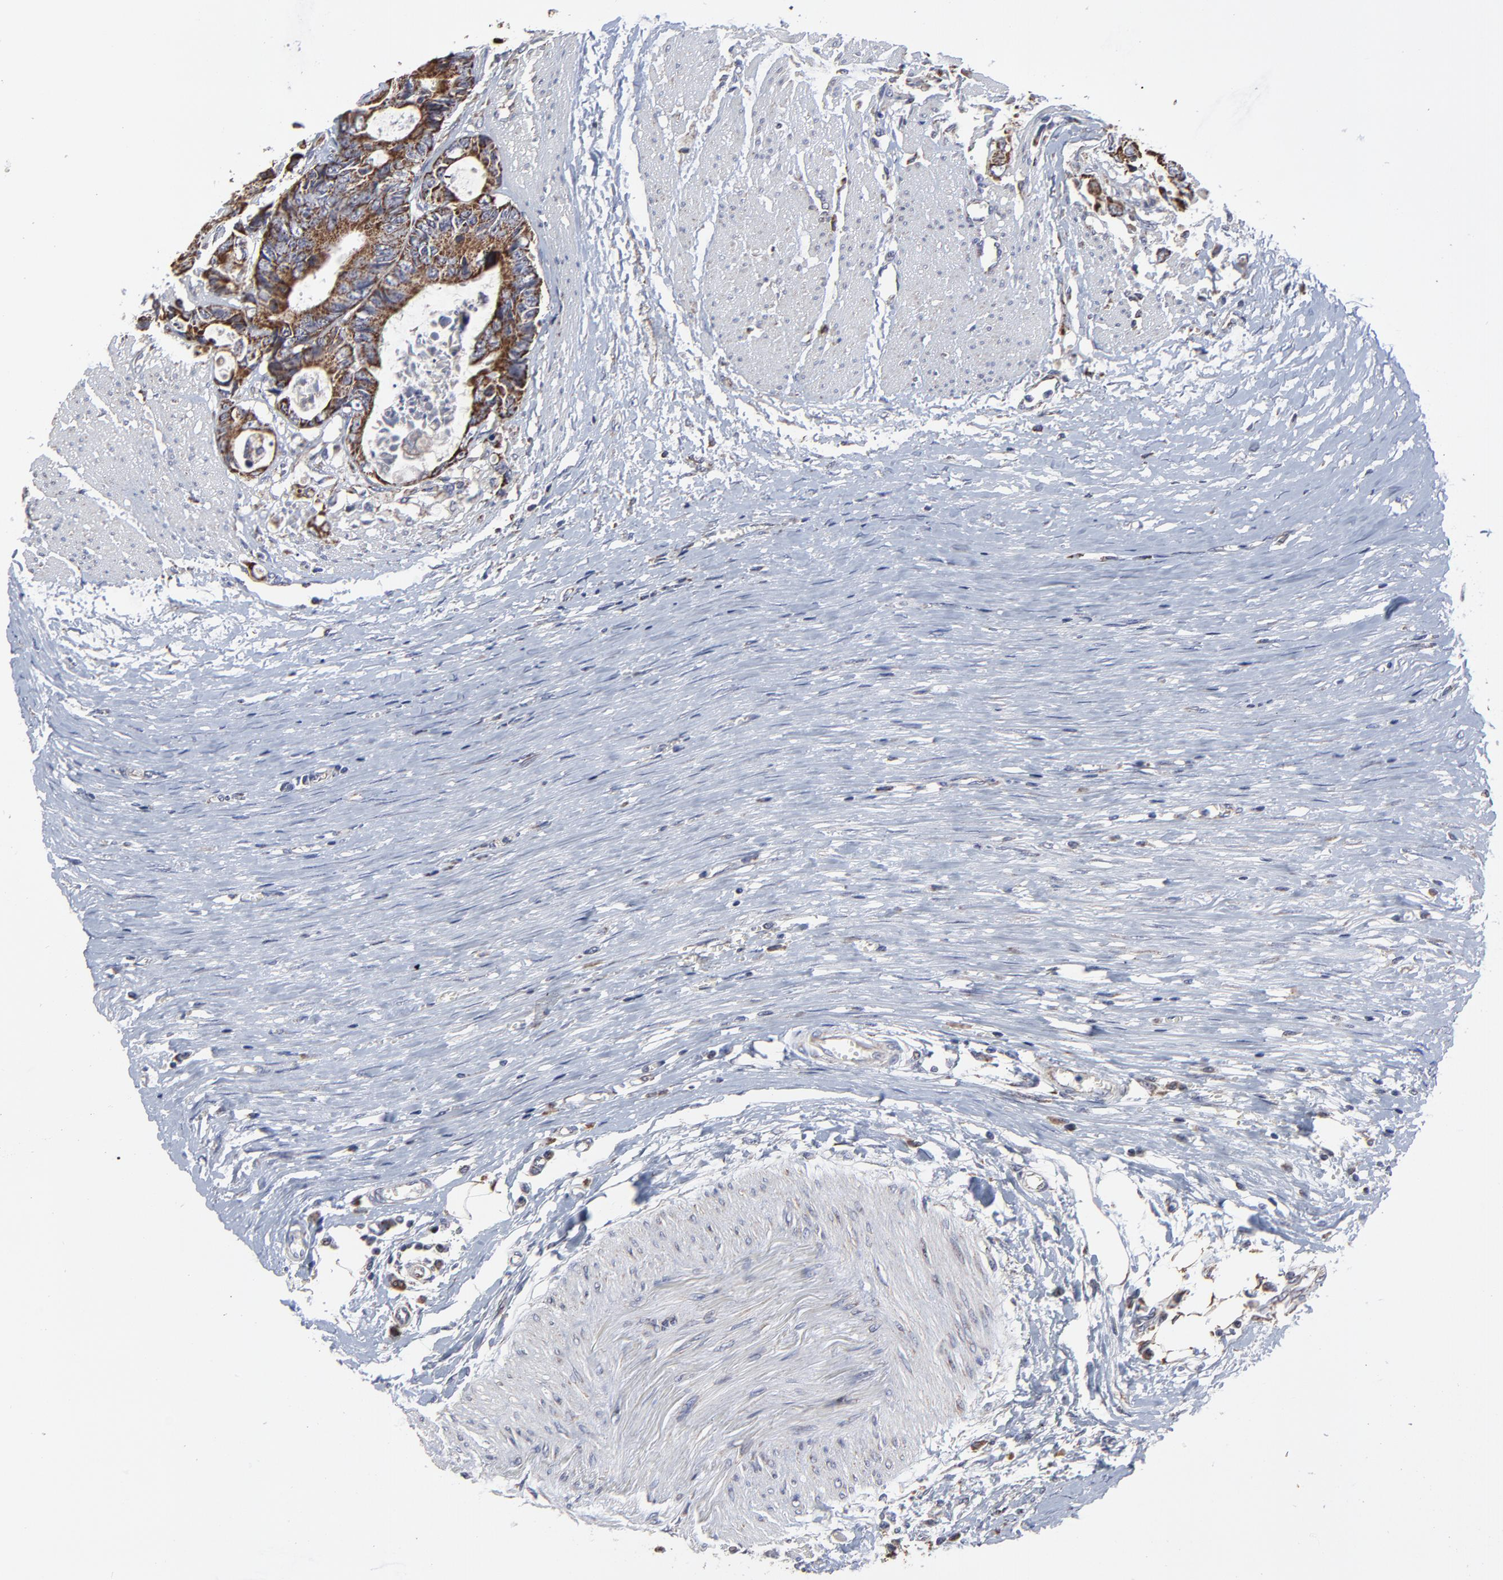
{"staining": {"intensity": "strong", "quantity": ">75%", "location": "cytoplasmic/membranous"}, "tissue": "colorectal cancer", "cell_type": "Tumor cells", "image_type": "cancer", "snomed": [{"axis": "morphology", "description": "Adenocarcinoma, NOS"}, {"axis": "topography", "description": "Rectum"}], "caption": "Immunohistochemical staining of colorectal adenocarcinoma reveals high levels of strong cytoplasmic/membranous positivity in about >75% of tumor cells.", "gene": "ZNF550", "patient": {"sex": "female", "age": 98}}